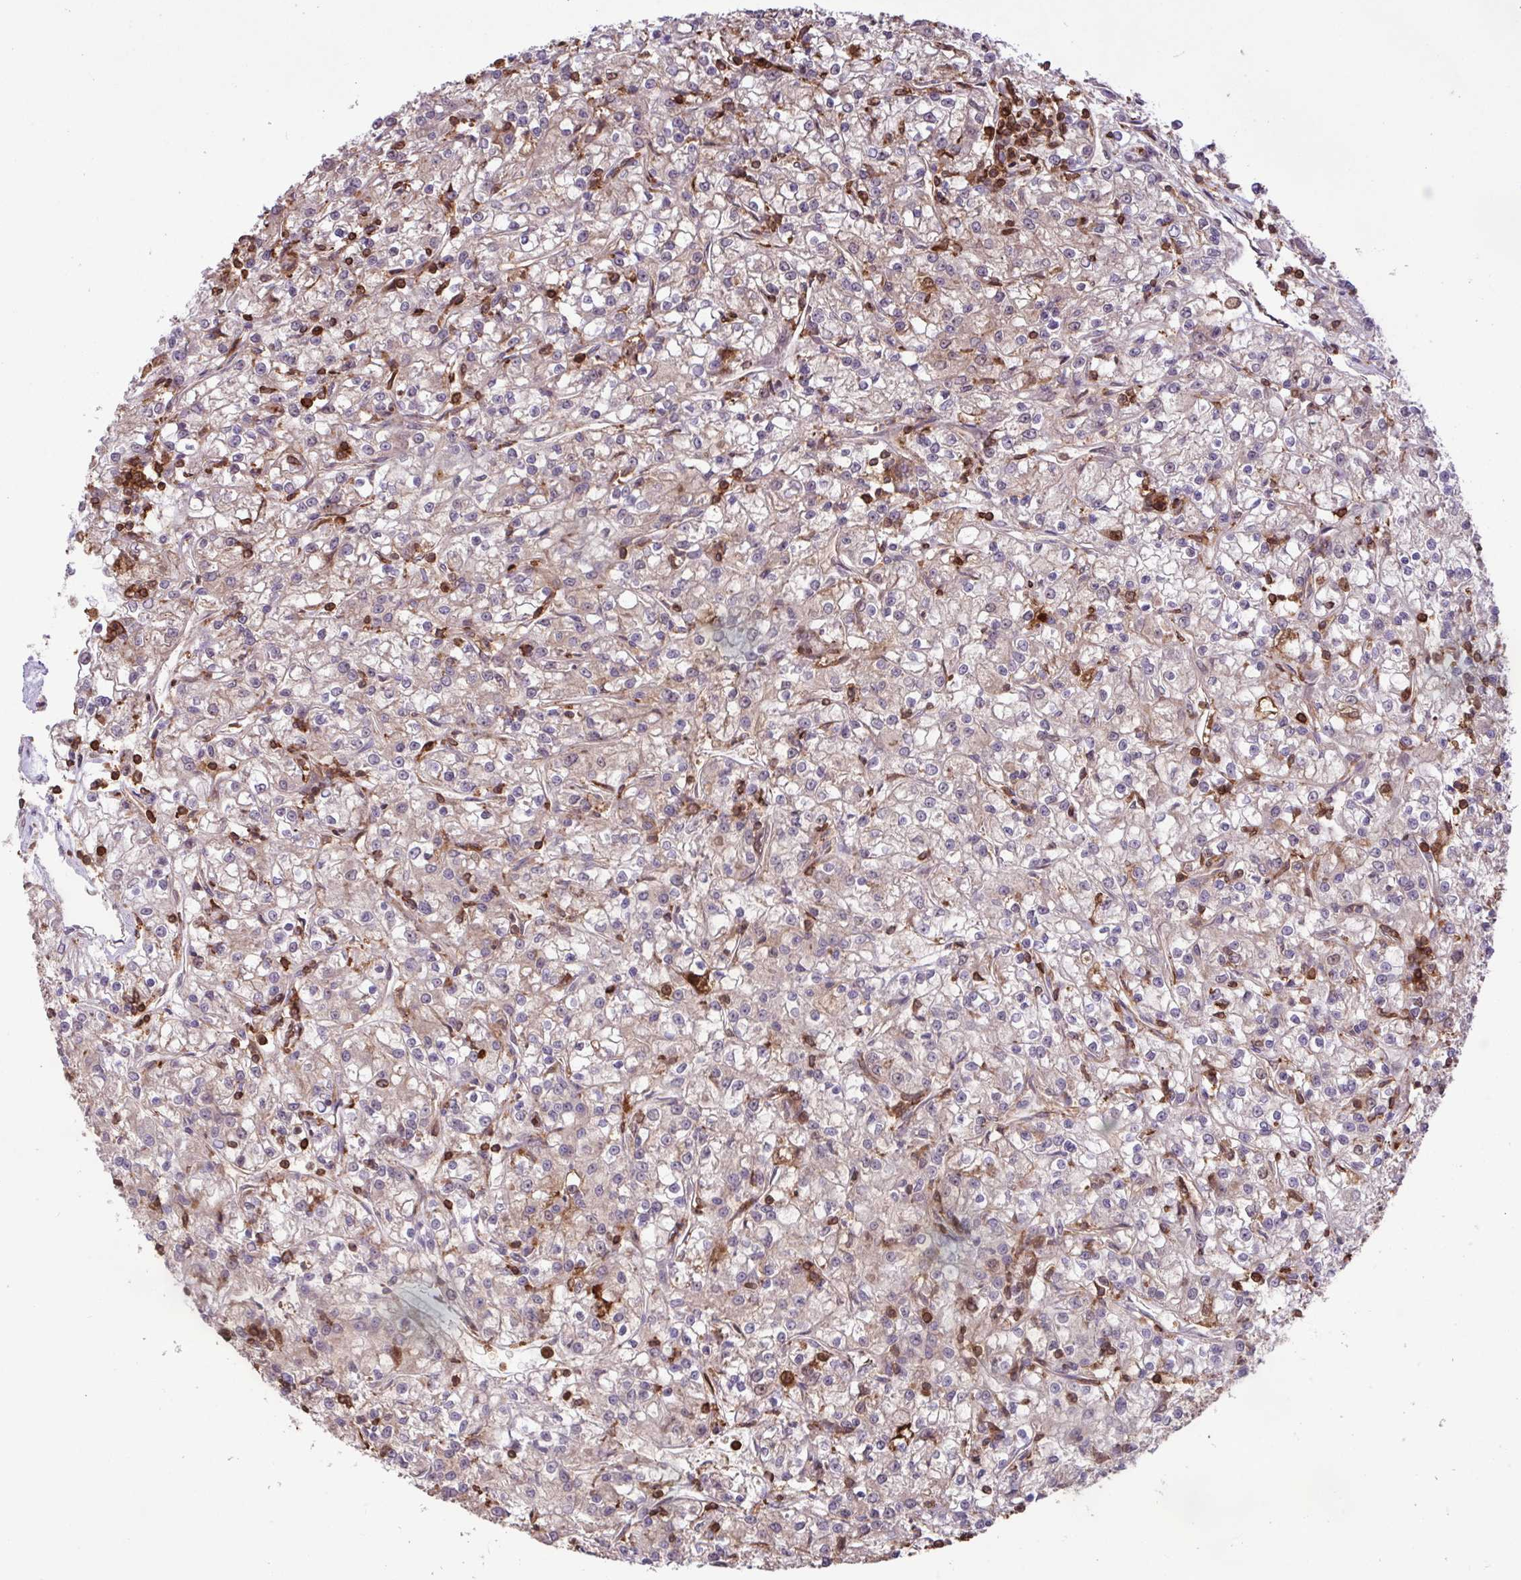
{"staining": {"intensity": "negative", "quantity": "none", "location": "none"}, "tissue": "renal cancer", "cell_type": "Tumor cells", "image_type": "cancer", "snomed": [{"axis": "morphology", "description": "Adenocarcinoma, NOS"}, {"axis": "topography", "description": "Kidney"}], "caption": "This is a micrograph of IHC staining of adenocarcinoma (renal), which shows no positivity in tumor cells.", "gene": "GON7", "patient": {"sex": "female", "age": 59}}